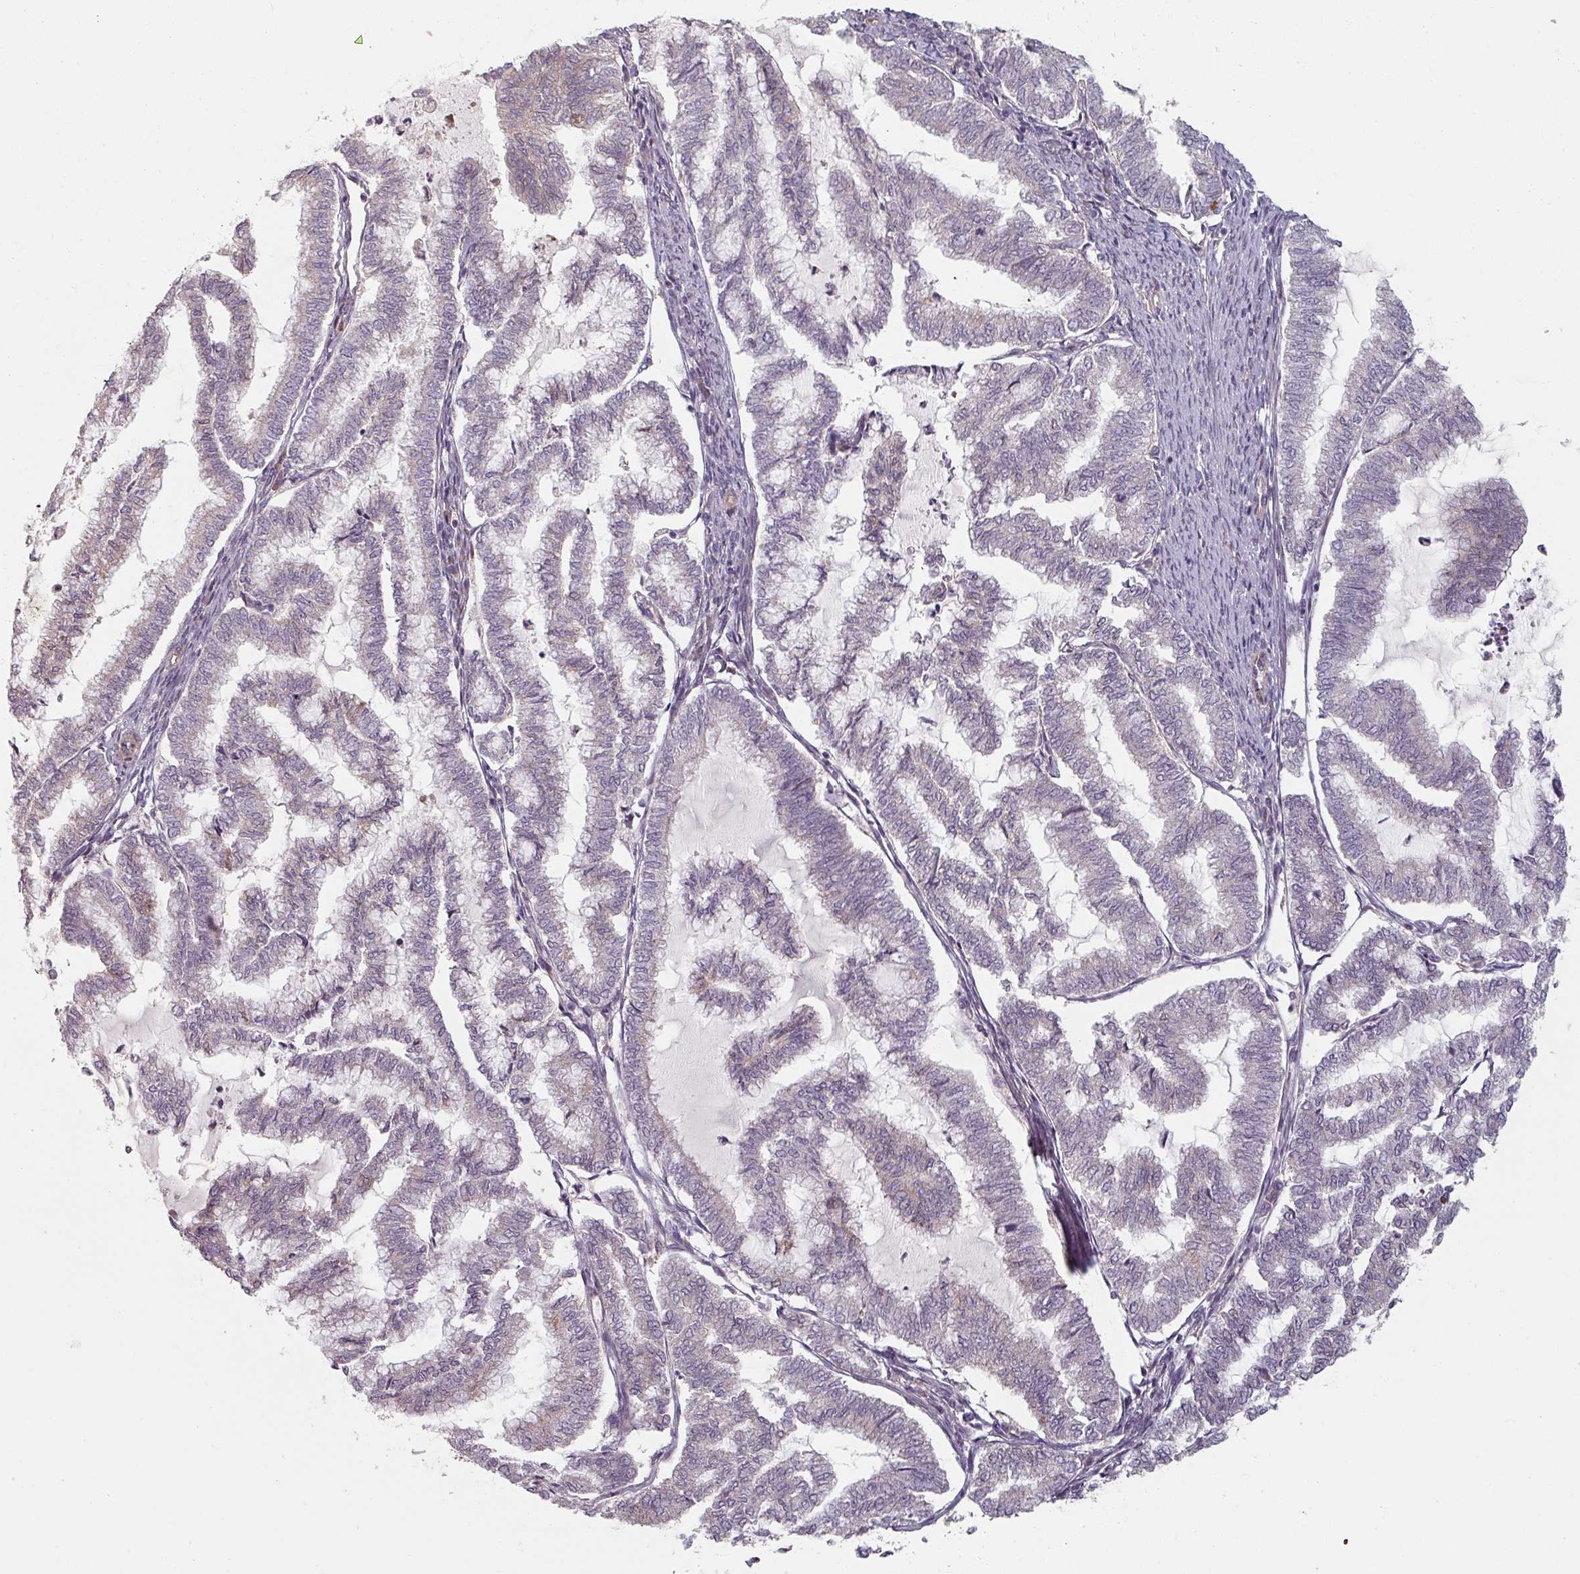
{"staining": {"intensity": "negative", "quantity": "none", "location": "none"}, "tissue": "endometrial cancer", "cell_type": "Tumor cells", "image_type": "cancer", "snomed": [{"axis": "morphology", "description": "Adenocarcinoma, NOS"}, {"axis": "topography", "description": "Endometrium"}], "caption": "Tumor cells are negative for brown protein staining in endometrial cancer. (Stains: DAB immunohistochemistry with hematoxylin counter stain, Microscopy: brightfield microscopy at high magnification).", "gene": "C4BPB", "patient": {"sex": "female", "age": 79}}